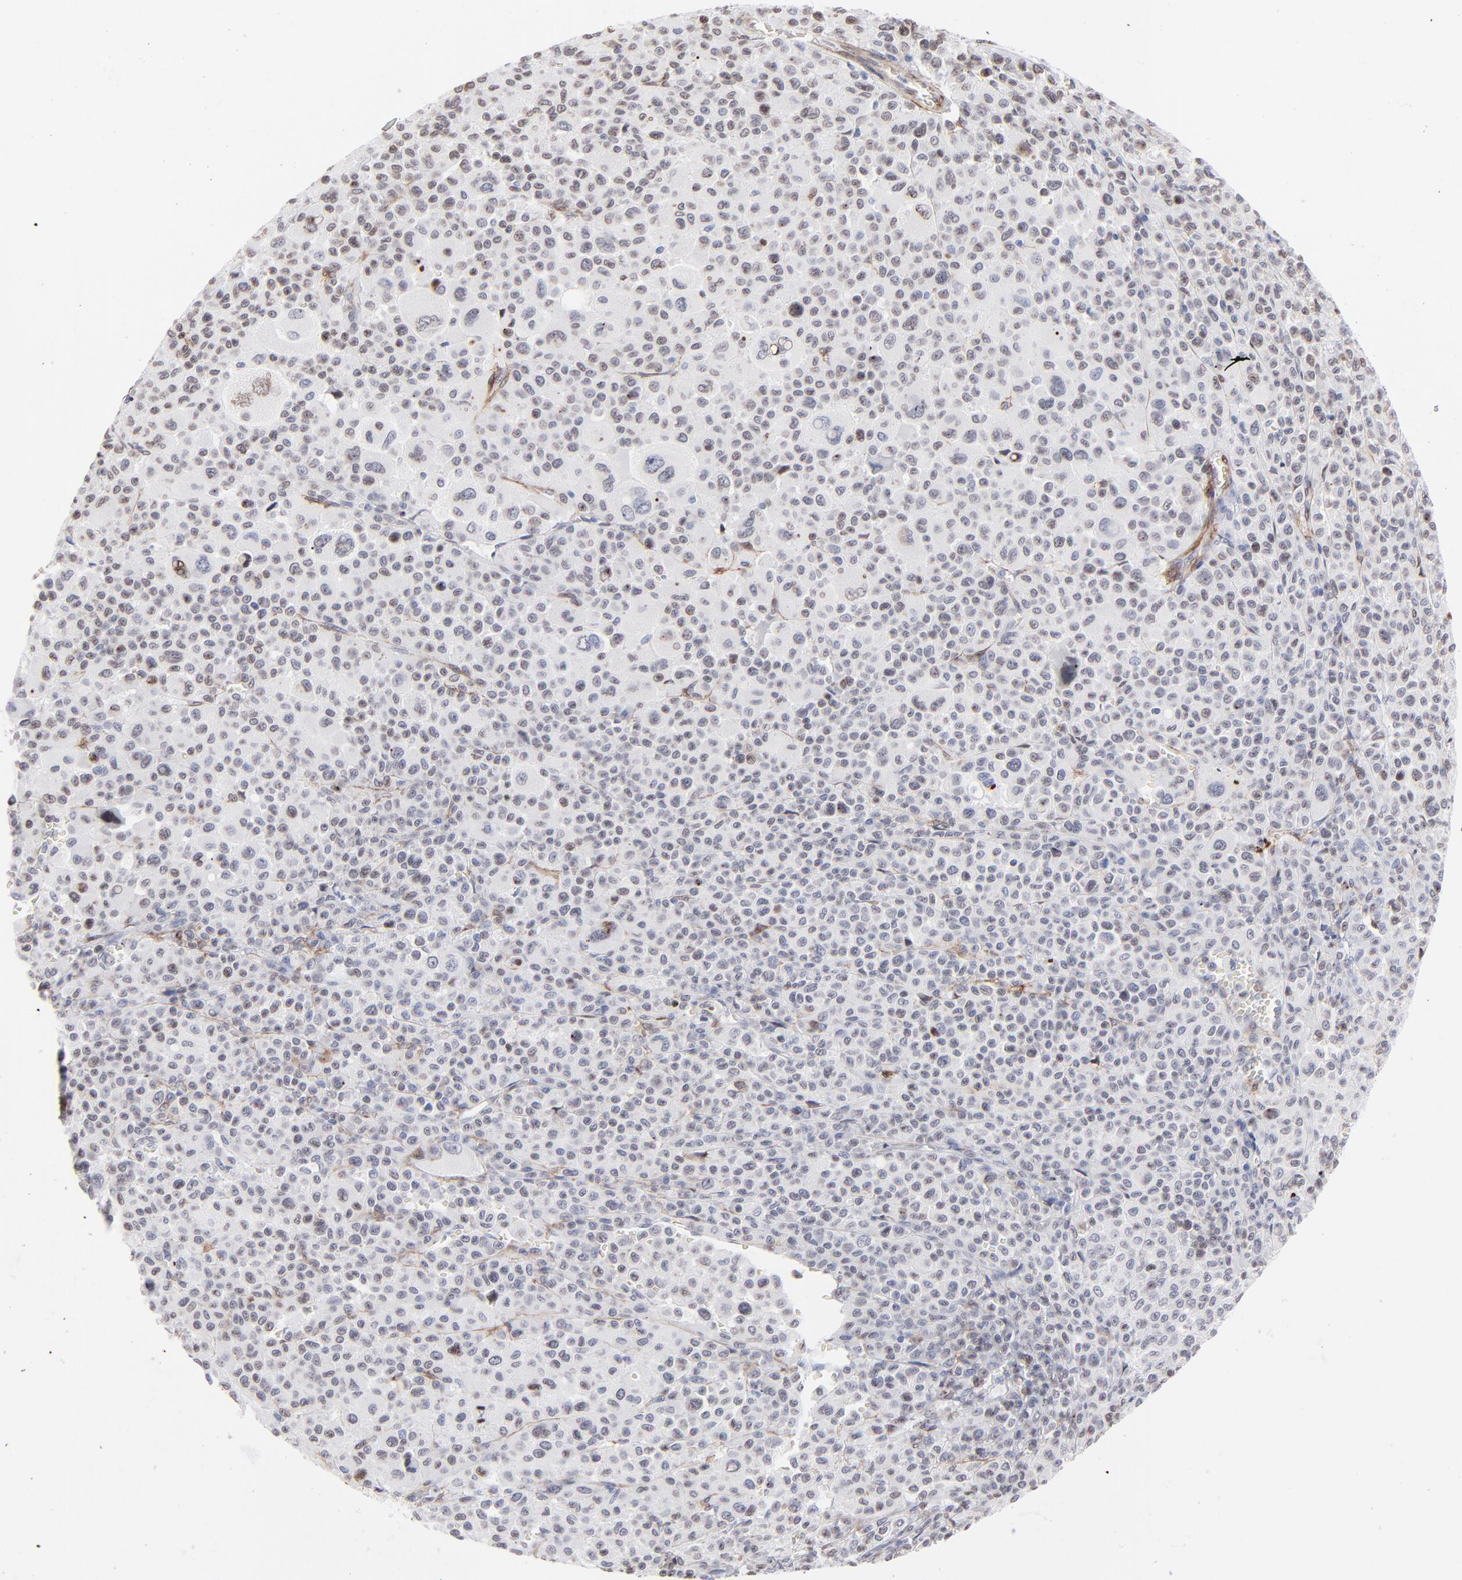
{"staining": {"intensity": "moderate", "quantity": "<25%", "location": "nuclear"}, "tissue": "melanoma", "cell_type": "Tumor cells", "image_type": "cancer", "snomed": [{"axis": "morphology", "description": "Malignant melanoma, Metastatic site"}, {"axis": "topography", "description": "Skin"}], "caption": "Immunohistochemistry image of melanoma stained for a protein (brown), which reveals low levels of moderate nuclear positivity in about <25% of tumor cells.", "gene": "PDGFRB", "patient": {"sex": "female", "age": 74}}